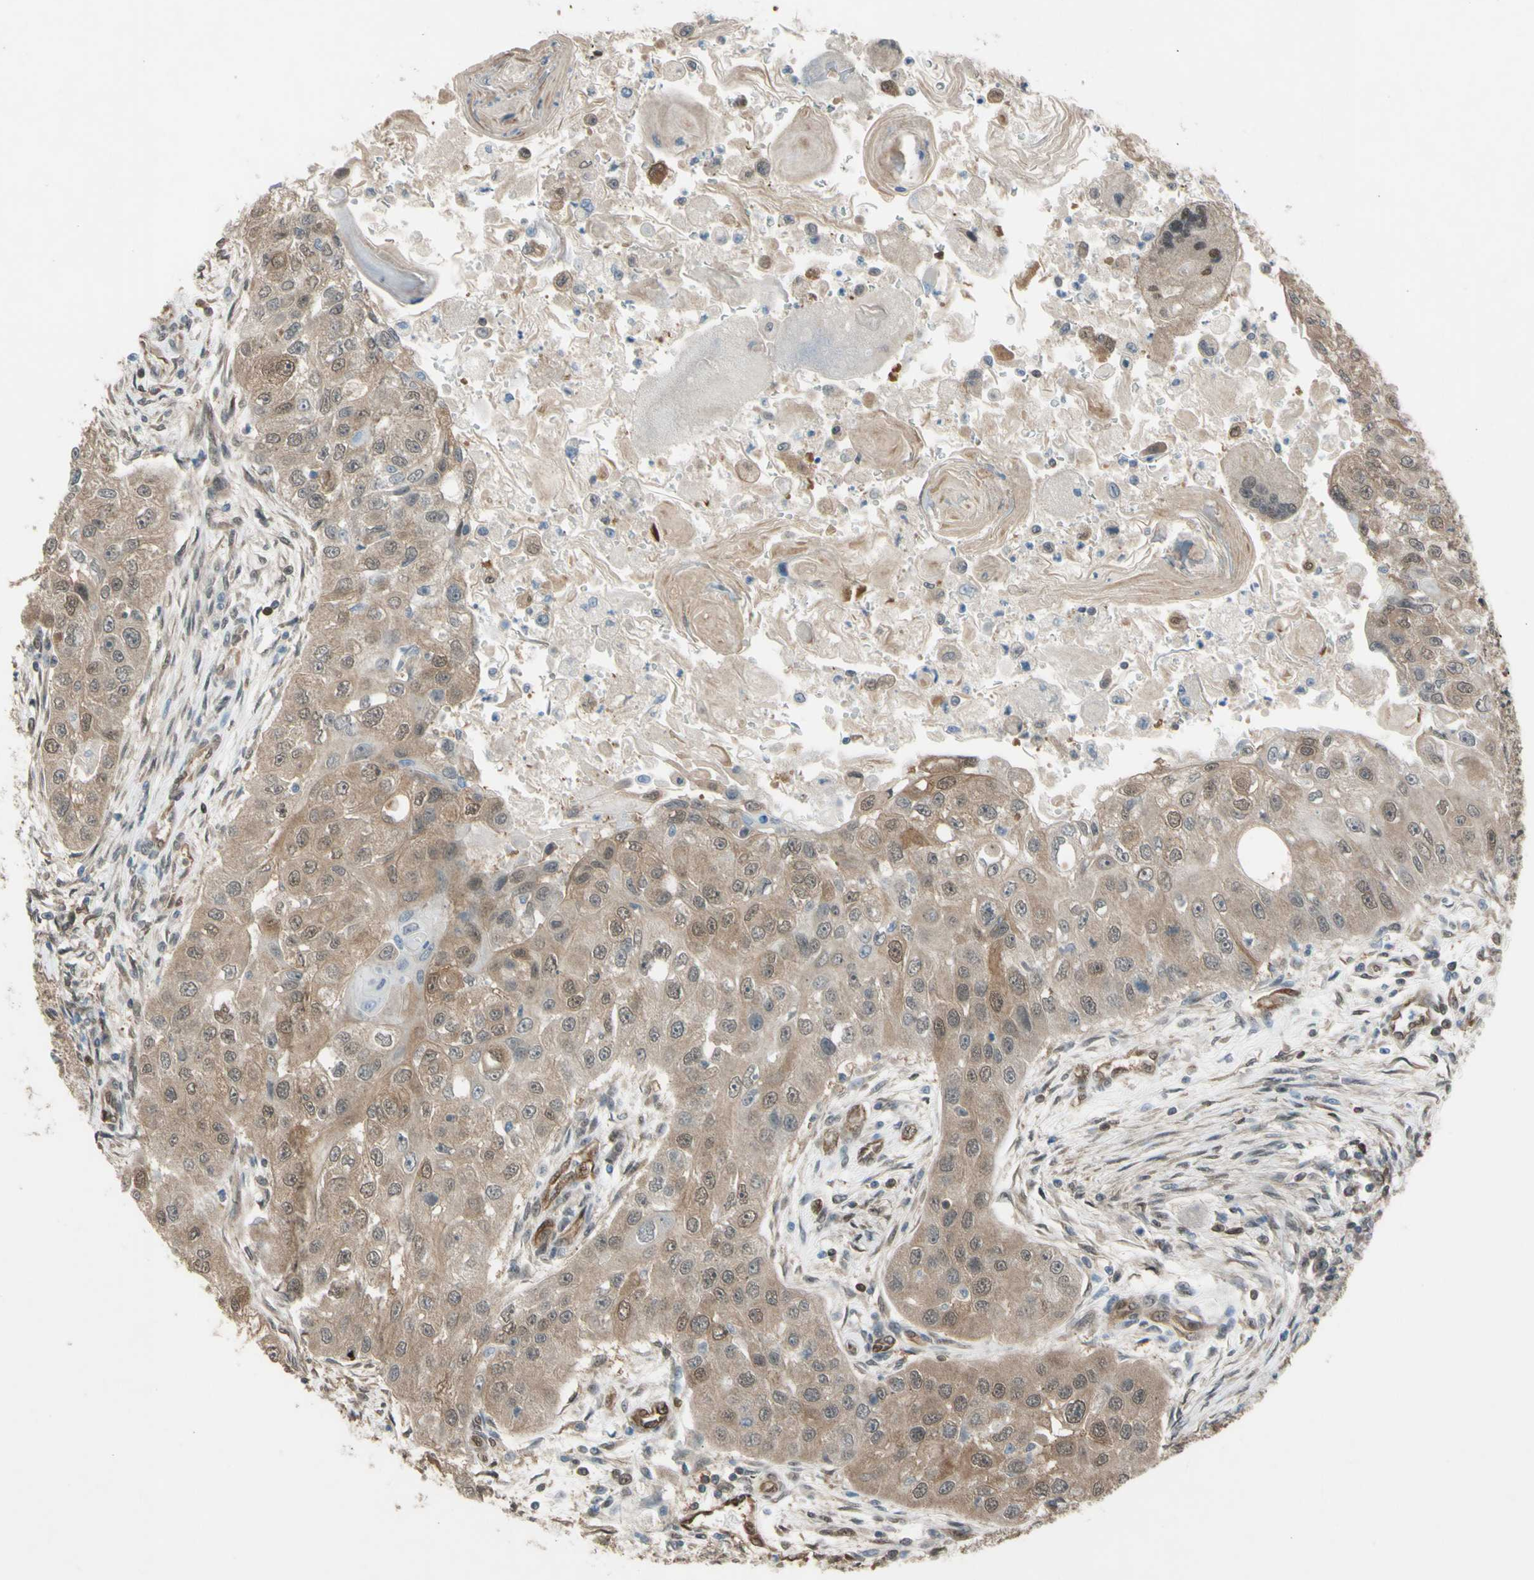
{"staining": {"intensity": "weak", "quantity": ">75%", "location": "cytoplasmic/membranous"}, "tissue": "head and neck cancer", "cell_type": "Tumor cells", "image_type": "cancer", "snomed": [{"axis": "morphology", "description": "Normal tissue, NOS"}, {"axis": "morphology", "description": "Squamous cell carcinoma, NOS"}, {"axis": "topography", "description": "Skeletal muscle"}, {"axis": "topography", "description": "Head-Neck"}], "caption": "This image shows immunohistochemistry staining of head and neck cancer, with low weak cytoplasmic/membranous staining in about >75% of tumor cells.", "gene": "YWHAQ", "patient": {"sex": "male", "age": 51}}